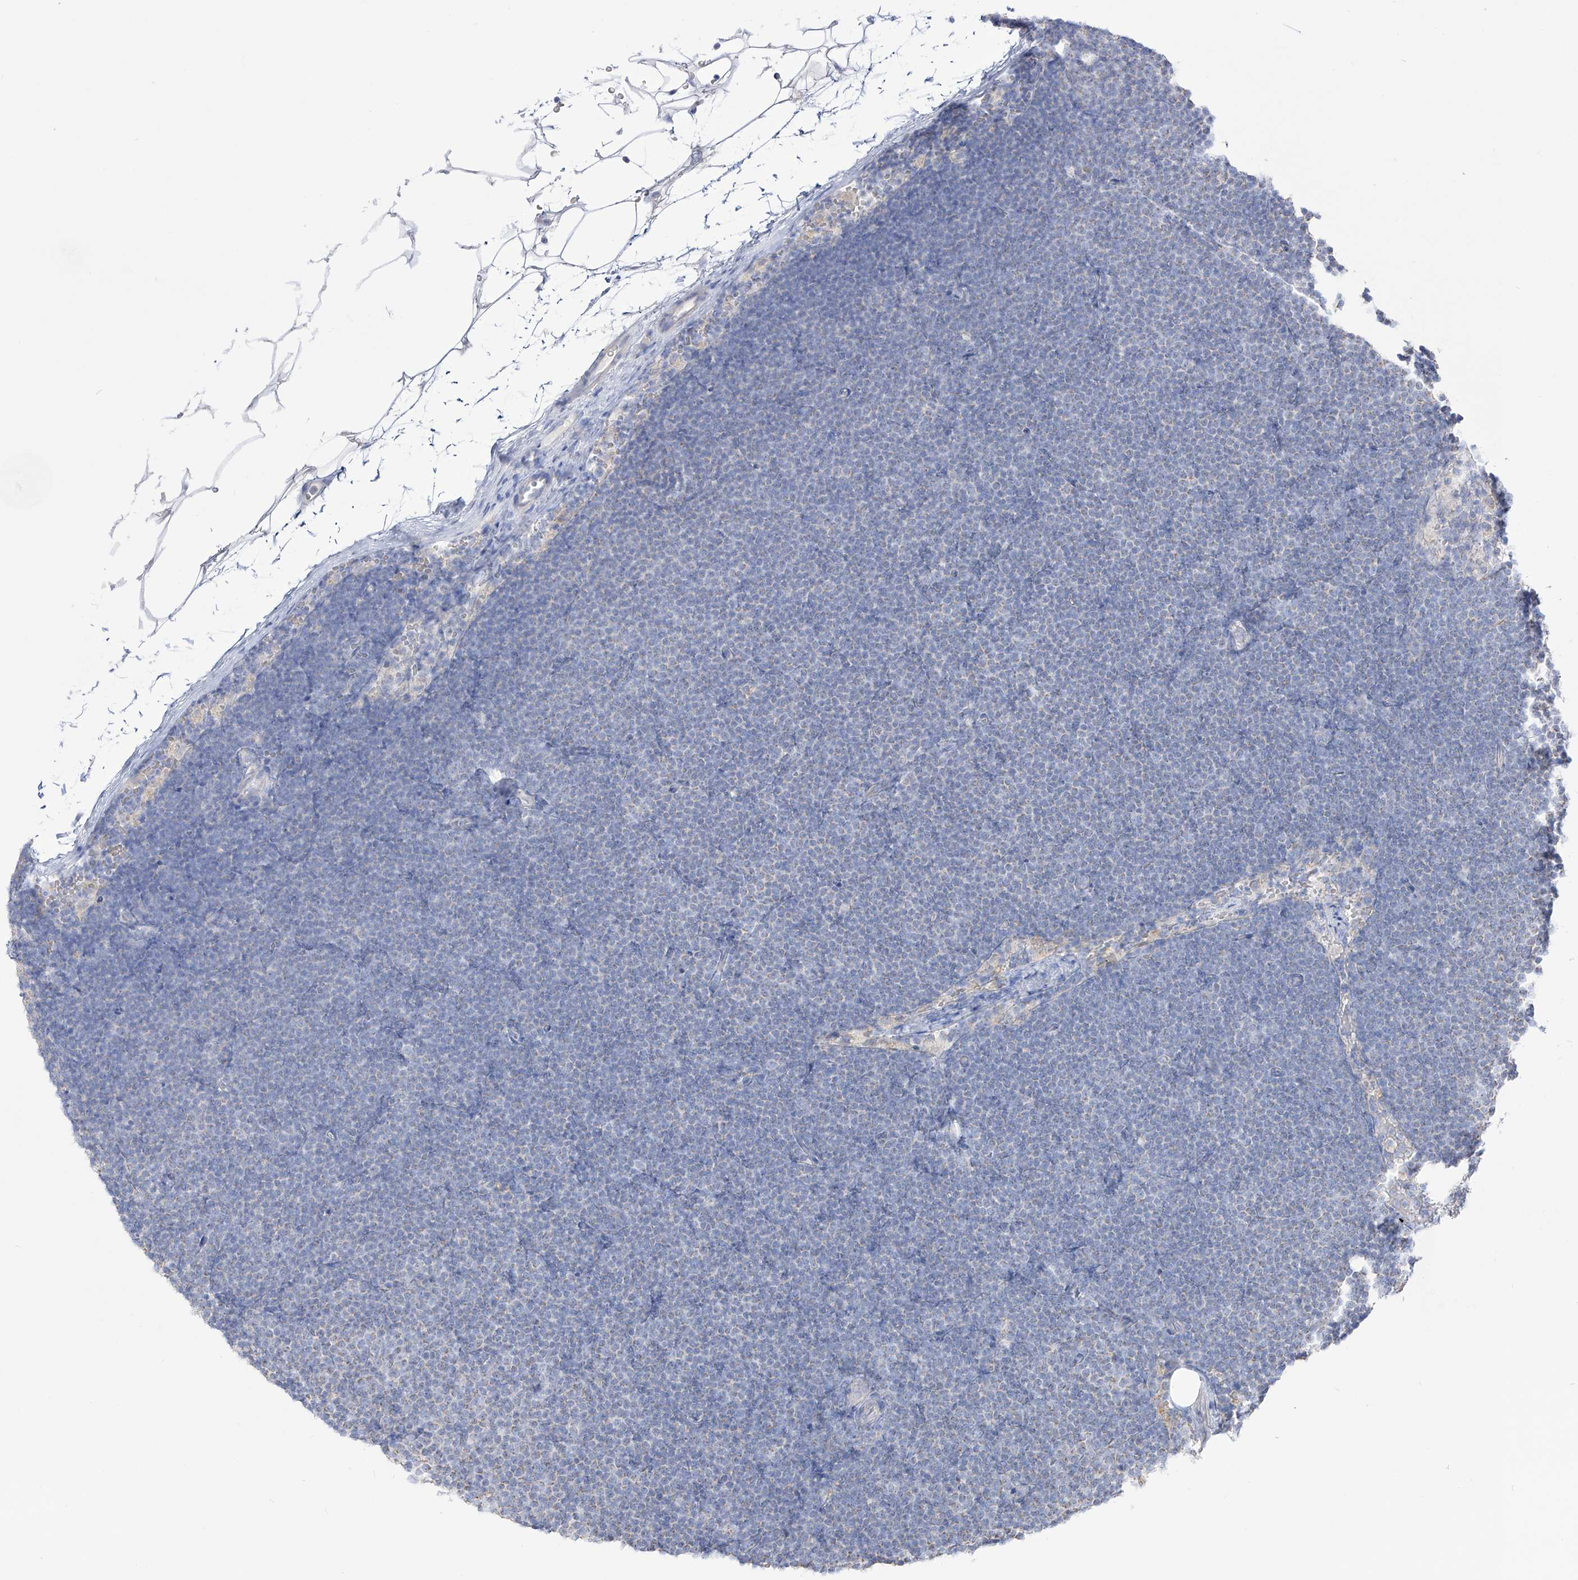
{"staining": {"intensity": "negative", "quantity": "none", "location": "none"}, "tissue": "lymphoma", "cell_type": "Tumor cells", "image_type": "cancer", "snomed": [{"axis": "morphology", "description": "Malignant lymphoma, non-Hodgkin's type, Low grade"}, {"axis": "topography", "description": "Lymph node"}], "caption": "A high-resolution micrograph shows immunohistochemistry (IHC) staining of low-grade malignant lymphoma, non-Hodgkin's type, which displays no significant positivity in tumor cells. Brightfield microscopy of immunohistochemistry (IHC) stained with DAB (3,3'-diaminobenzidine) (brown) and hematoxylin (blue), captured at high magnification.", "gene": "RCHY1", "patient": {"sex": "female", "age": 53}}